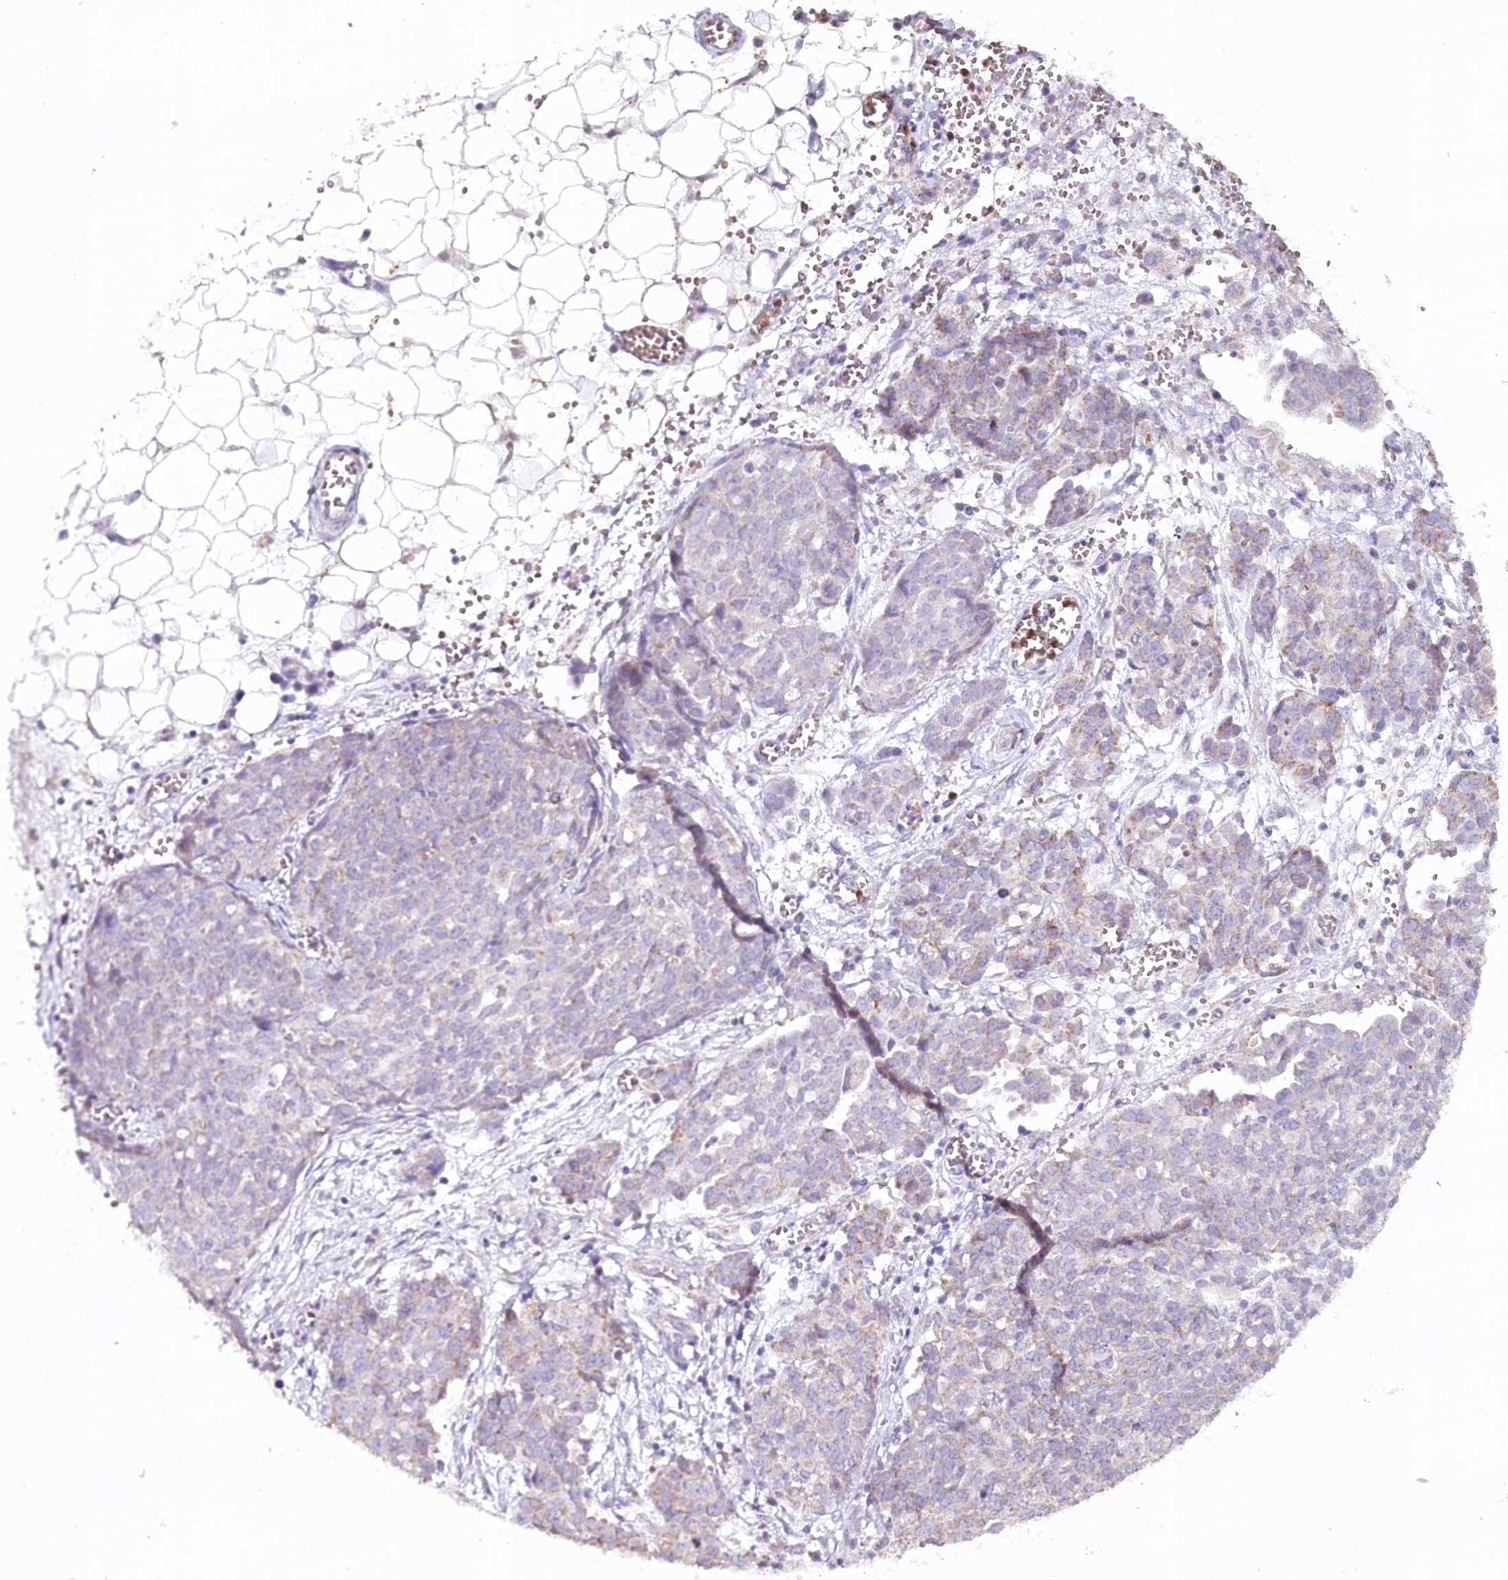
{"staining": {"intensity": "weak", "quantity": "25%-75%", "location": "cytoplasmic/membranous"}, "tissue": "ovarian cancer", "cell_type": "Tumor cells", "image_type": "cancer", "snomed": [{"axis": "morphology", "description": "Cystadenocarcinoma, serous, NOS"}, {"axis": "topography", "description": "Soft tissue"}, {"axis": "topography", "description": "Ovary"}], "caption": "Brown immunohistochemical staining in ovarian cancer (serous cystadenocarcinoma) exhibits weak cytoplasmic/membranous expression in about 25%-75% of tumor cells. (brown staining indicates protein expression, while blue staining denotes nuclei).", "gene": "MMP25", "patient": {"sex": "female", "age": 57}}